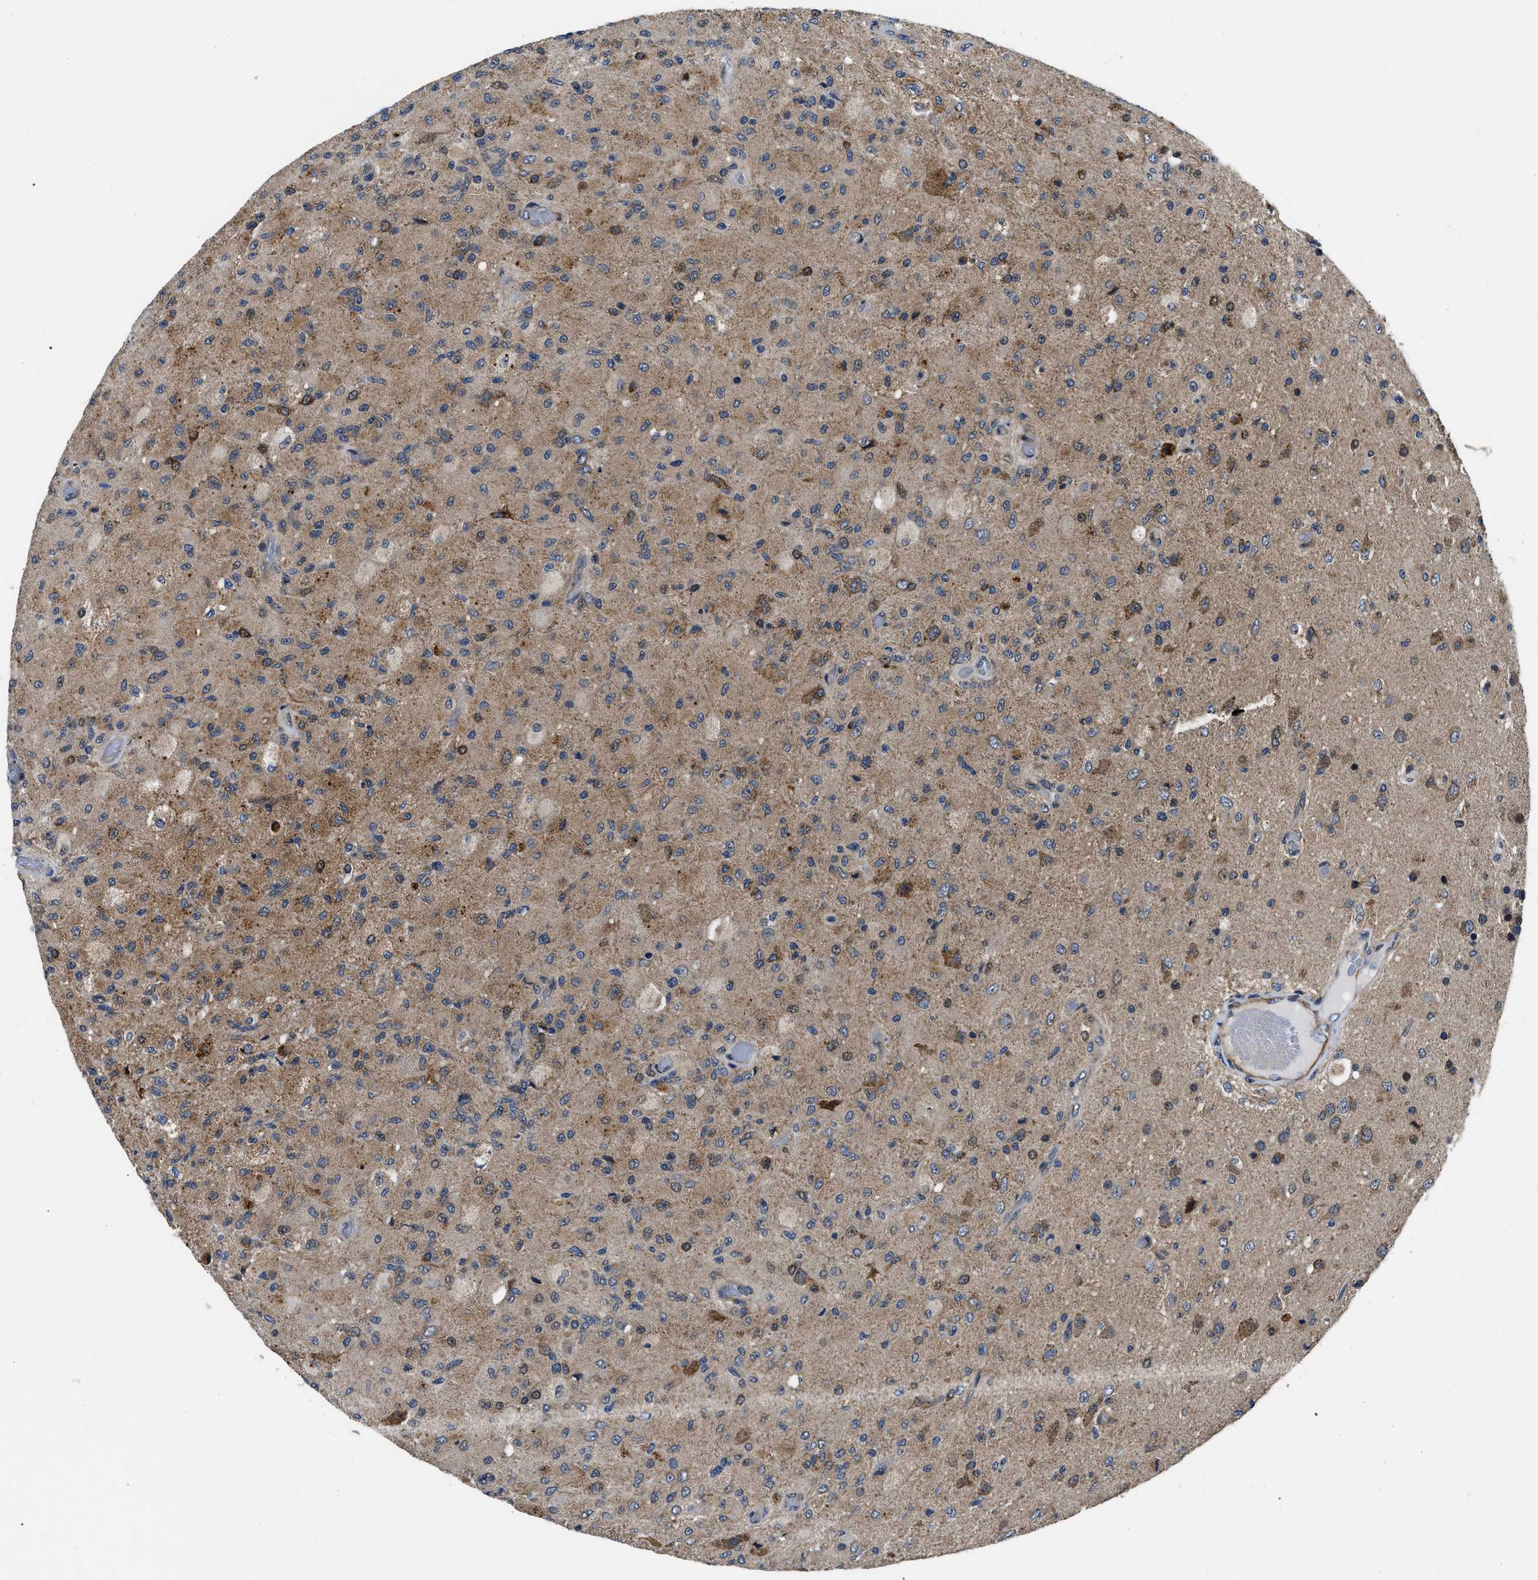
{"staining": {"intensity": "moderate", "quantity": ">75%", "location": "cytoplasmic/membranous"}, "tissue": "glioma", "cell_type": "Tumor cells", "image_type": "cancer", "snomed": [{"axis": "morphology", "description": "Normal tissue, NOS"}, {"axis": "morphology", "description": "Glioma, malignant, High grade"}, {"axis": "topography", "description": "Cerebral cortex"}], "caption": "Immunohistochemistry of malignant glioma (high-grade) shows medium levels of moderate cytoplasmic/membranous staining in approximately >75% of tumor cells.", "gene": "PPWD1", "patient": {"sex": "male", "age": 77}}